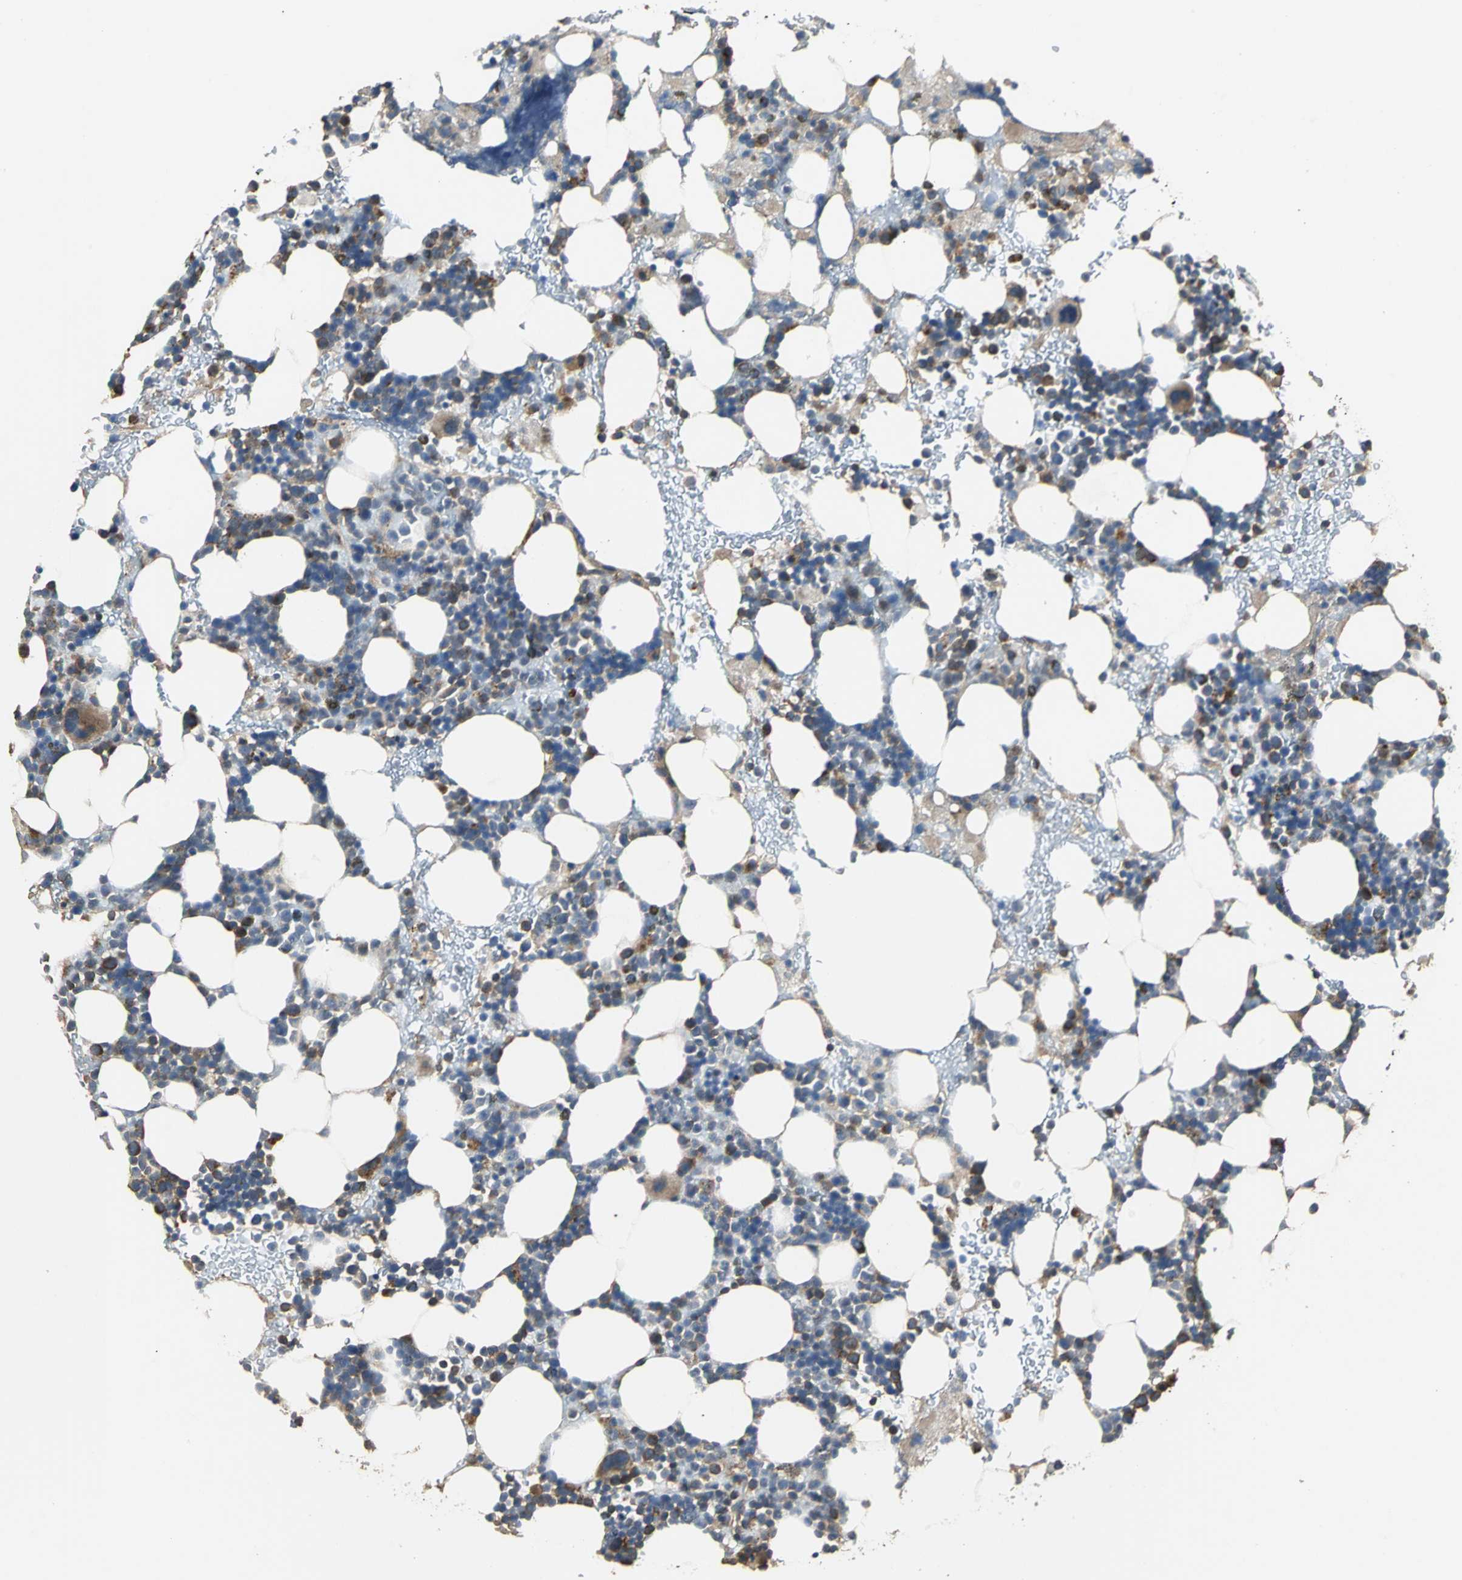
{"staining": {"intensity": "moderate", "quantity": "25%-75%", "location": "cytoplasmic/membranous"}, "tissue": "bone marrow", "cell_type": "Hematopoietic cells", "image_type": "normal", "snomed": [{"axis": "morphology", "description": "Normal tissue, NOS"}, {"axis": "topography", "description": "Bone marrow"}], "caption": "This photomicrograph reveals immunohistochemistry (IHC) staining of benign bone marrow, with medium moderate cytoplasmic/membranous positivity in approximately 25%-75% of hematopoietic cells.", "gene": "IRF3", "patient": {"sex": "male", "age": 17}}